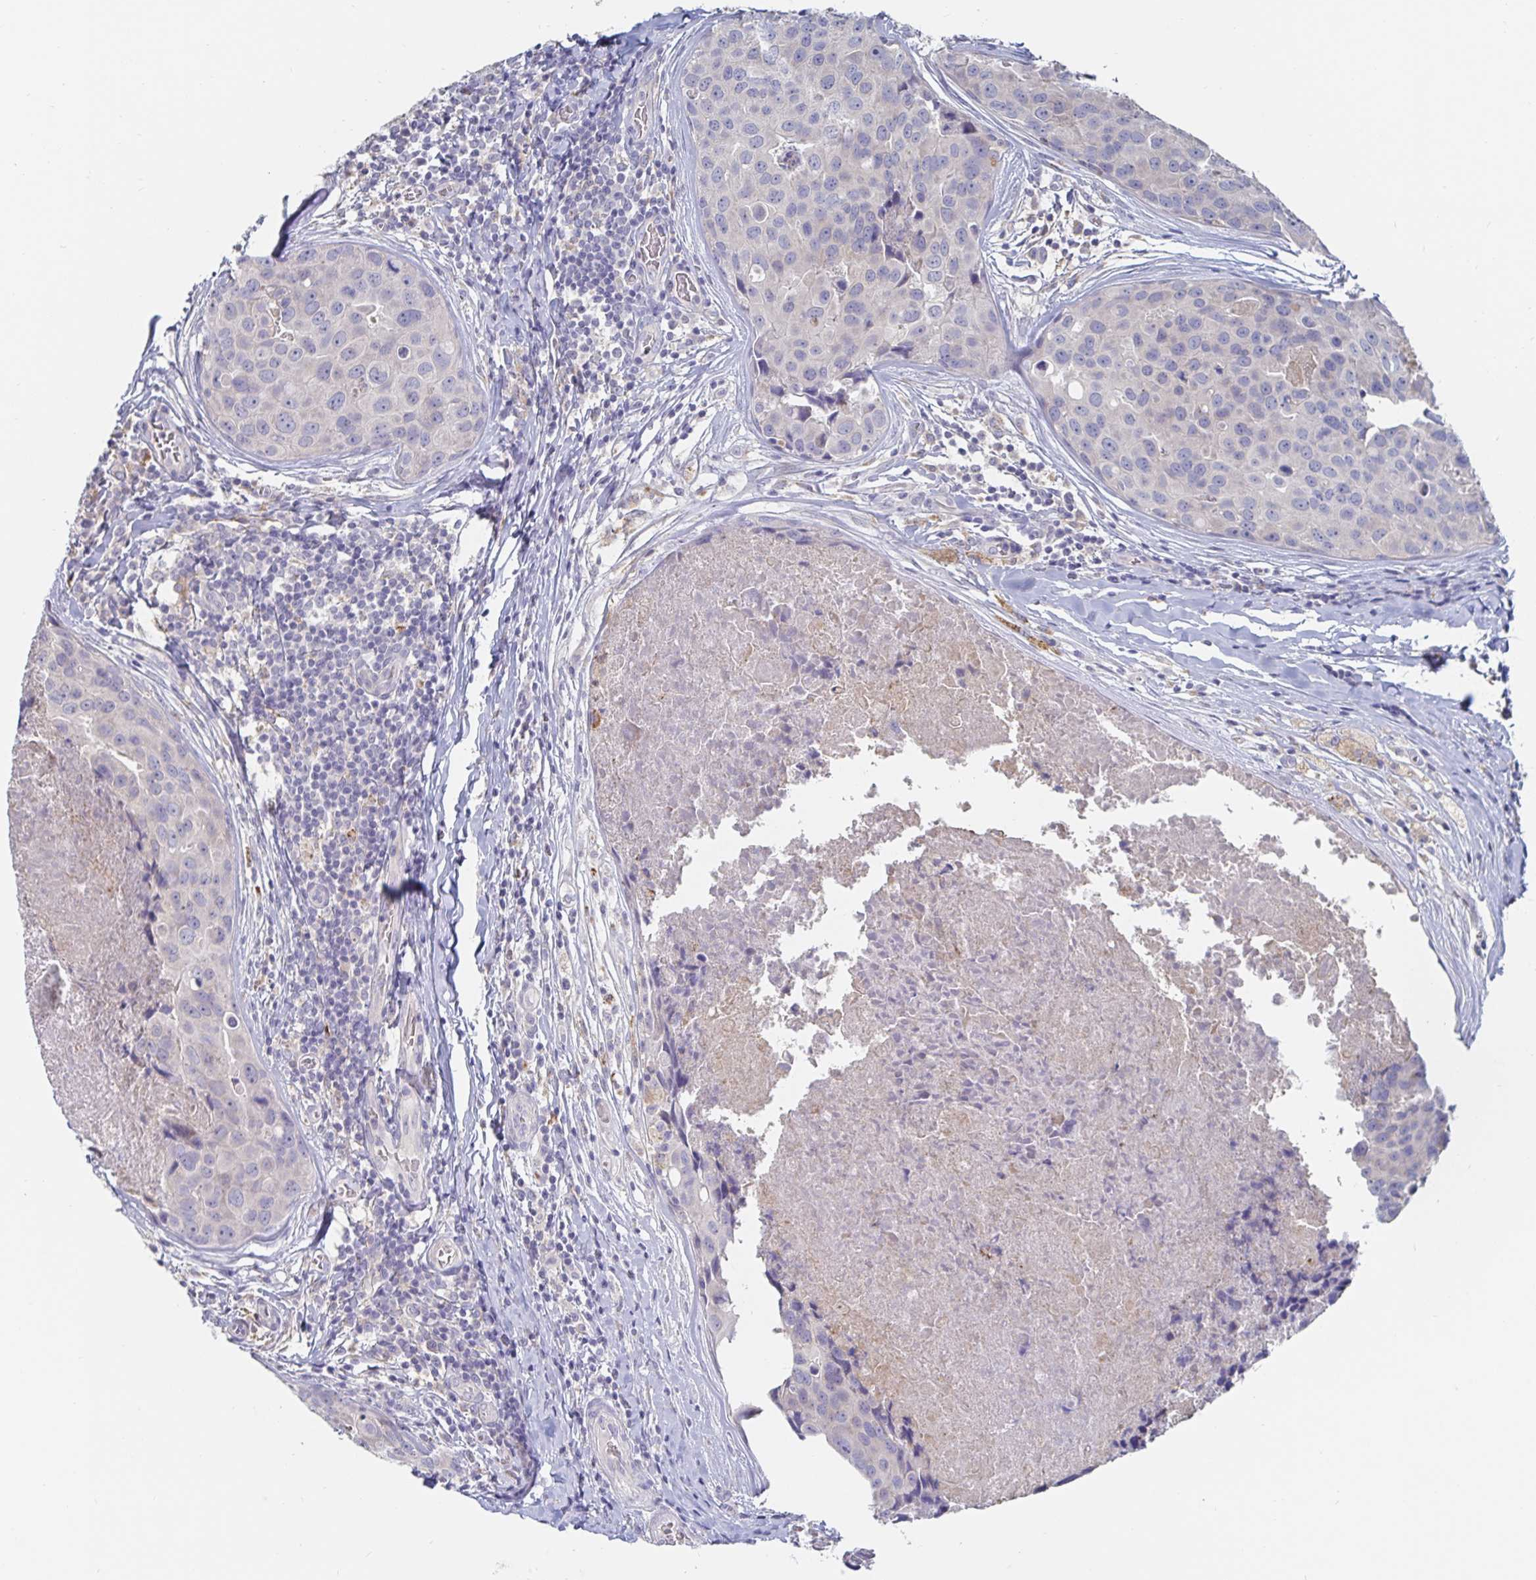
{"staining": {"intensity": "negative", "quantity": "none", "location": "none"}, "tissue": "breast cancer", "cell_type": "Tumor cells", "image_type": "cancer", "snomed": [{"axis": "morphology", "description": "Duct carcinoma"}, {"axis": "topography", "description": "Breast"}], "caption": "A photomicrograph of breast cancer (infiltrating ductal carcinoma) stained for a protein shows no brown staining in tumor cells. The staining was performed using DAB (3,3'-diaminobenzidine) to visualize the protein expression in brown, while the nuclei were stained in blue with hematoxylin (Magnification: 20x).", "gene": "SPPL3", "patient": {"sex": "female", "age": 24}}